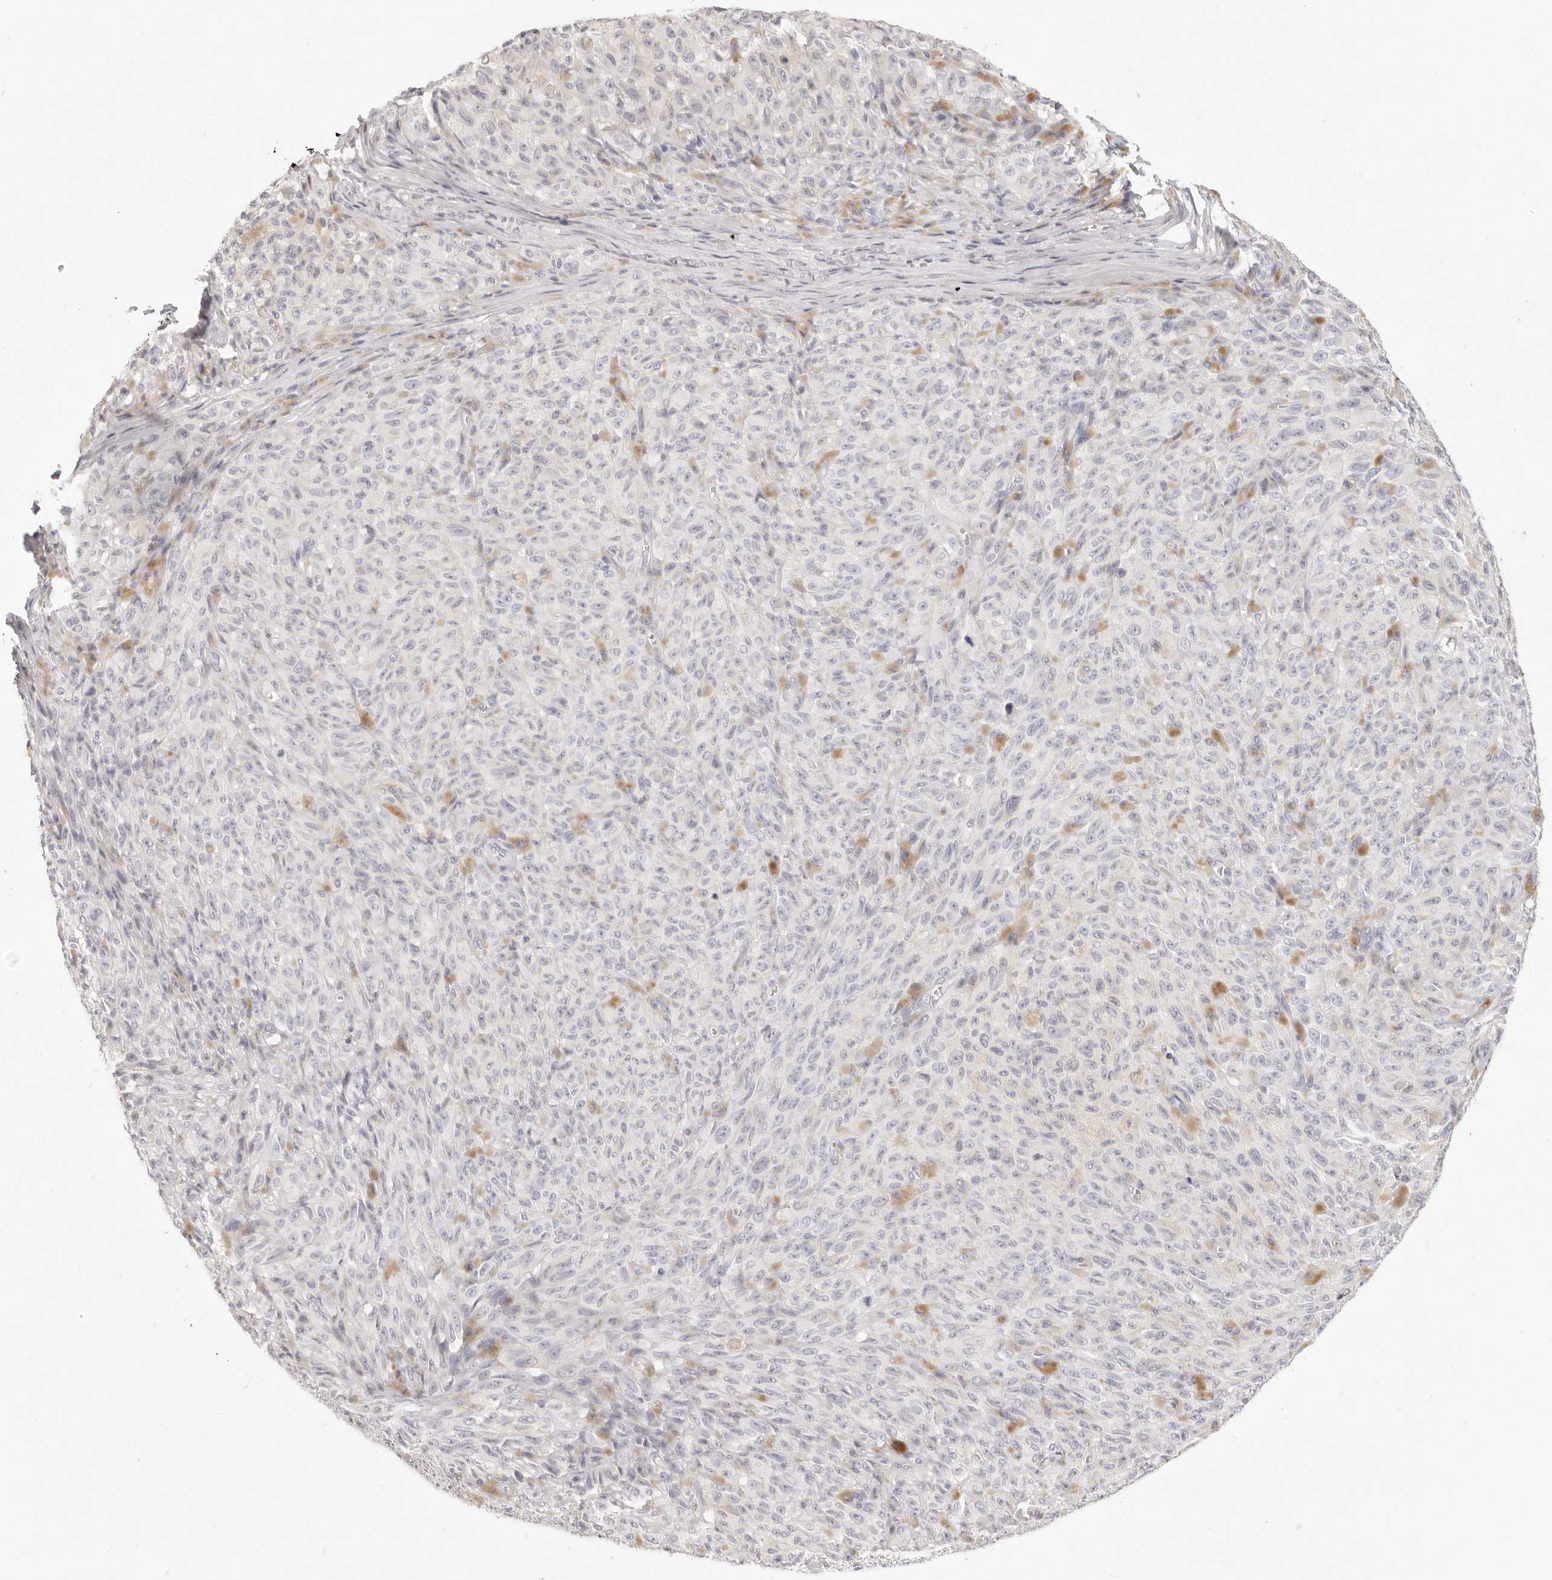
{"staining": {"intensity": "negative", "quantity": "none", "location": "none"}, "tissue": "melanoma", "cell_type": "Tumor cells", "image_type": "cancer", "snomed": [{"axis": "morphology", "description": "Malignant melanoma, NOS"}, {"axis": "topography", "description": "Skin"}], "caption": "A micrograph of human melanoma is negative for staining in tumor cells.", "gene": "FABP1", "patient": {"sex": "female", "age": 82}}